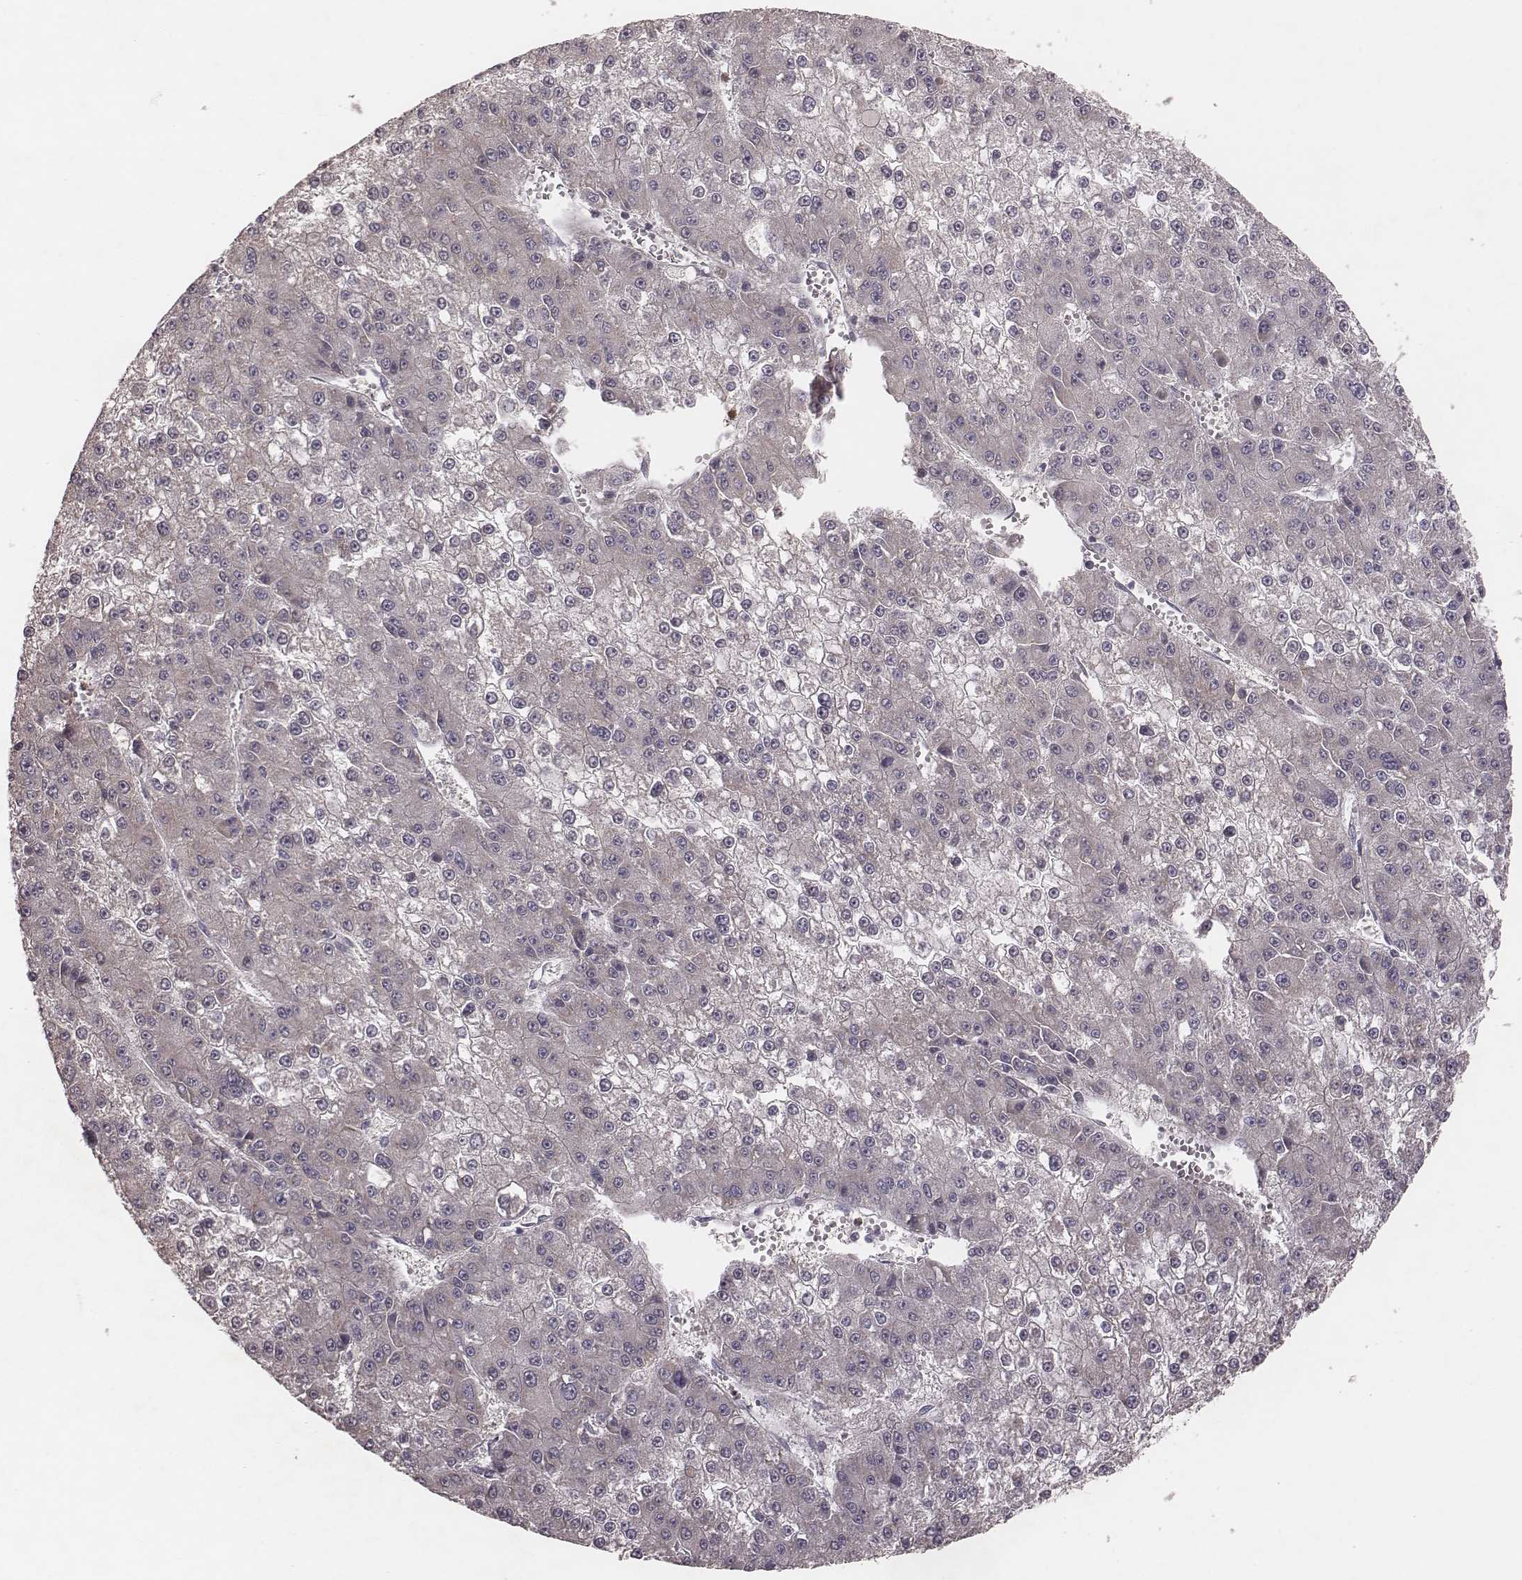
{"staining": {"intensity": "negative", "quantity": "none", "location": "none"}, "tissue": "liver cancer", "cell_type": "Tumor cells", "image_type": "cancer", "snomed": [{"axis": "morphology", "description": "Carcinoma, Hepatocellular, NOS"}, {"axis": "topography", "description": "Liver"}], "caption": "Protein analysis of liver hepatocellular carcinoma demonstrates no significant staining in tumor cells.", "gene": "P2RX5", "patient": {"sex": "female", "age": 73}}